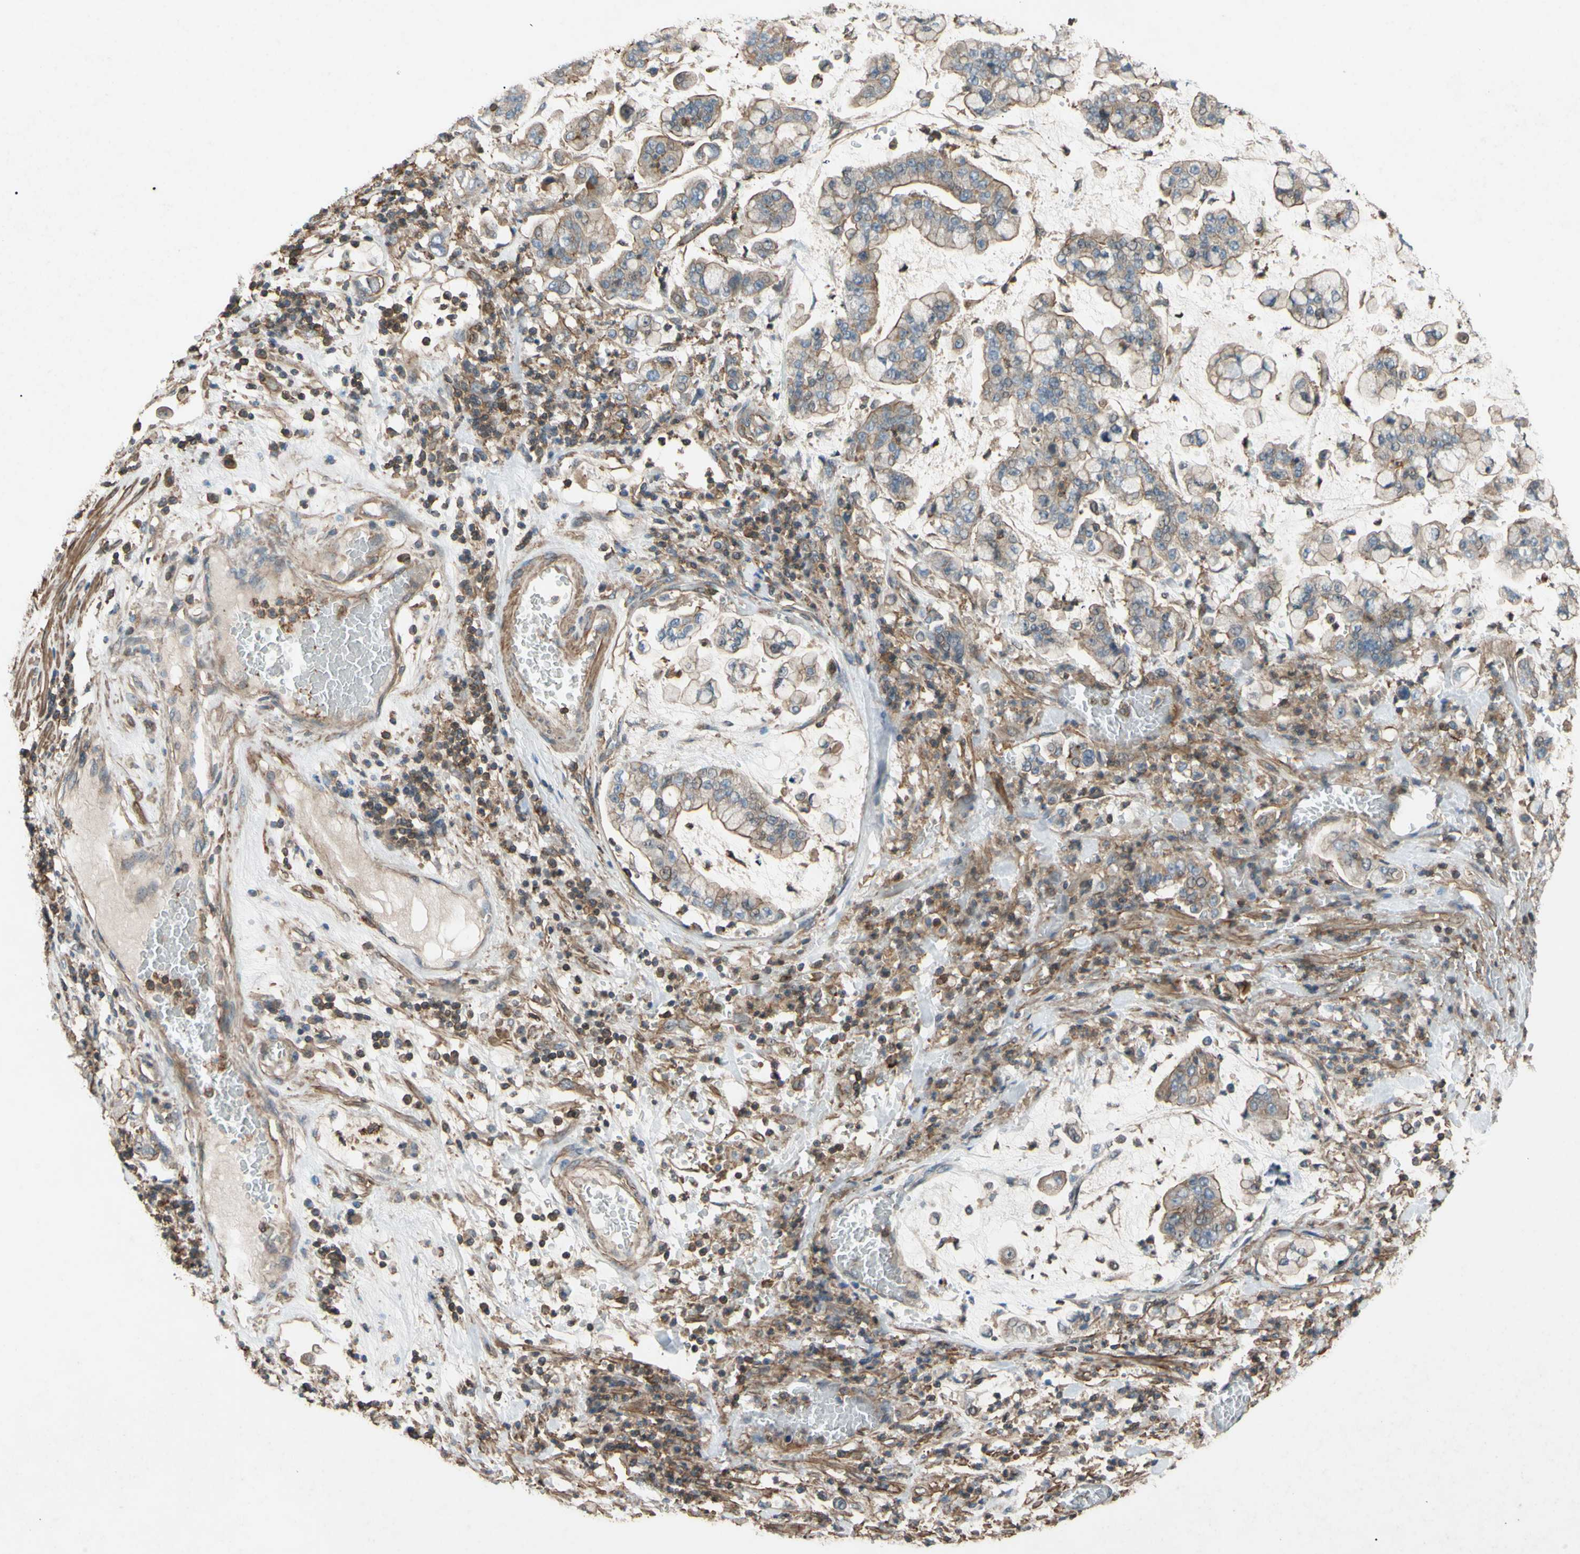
{"staining": {"intensity": "moderate", "quantity": "25%-75%", "location": "cytoplasmic/membranous"}, "tissue": "stomach cancer", "cell_type": "Tumor cells", "image_type": "cancer", "snomed": [{"axis": "morphology", "description": "Normal tissue, NOS"}, {"axis": "morphology", "description": "Adenocarcinoma, NOS"}, {"axis": "topography", "description": "Stomach, upper"}, {"axis": "topography", "description": "Stomach"}], "caption": "Immunohistochemical staining of human stomach cancer (adenocarcinoma) shows medium levels of moderate cytoplasmic/membranous protein staining in about 25%-75% of tumor cells.", "gene": "ADD3", "patient": {"sex": "male", "age": 76}}